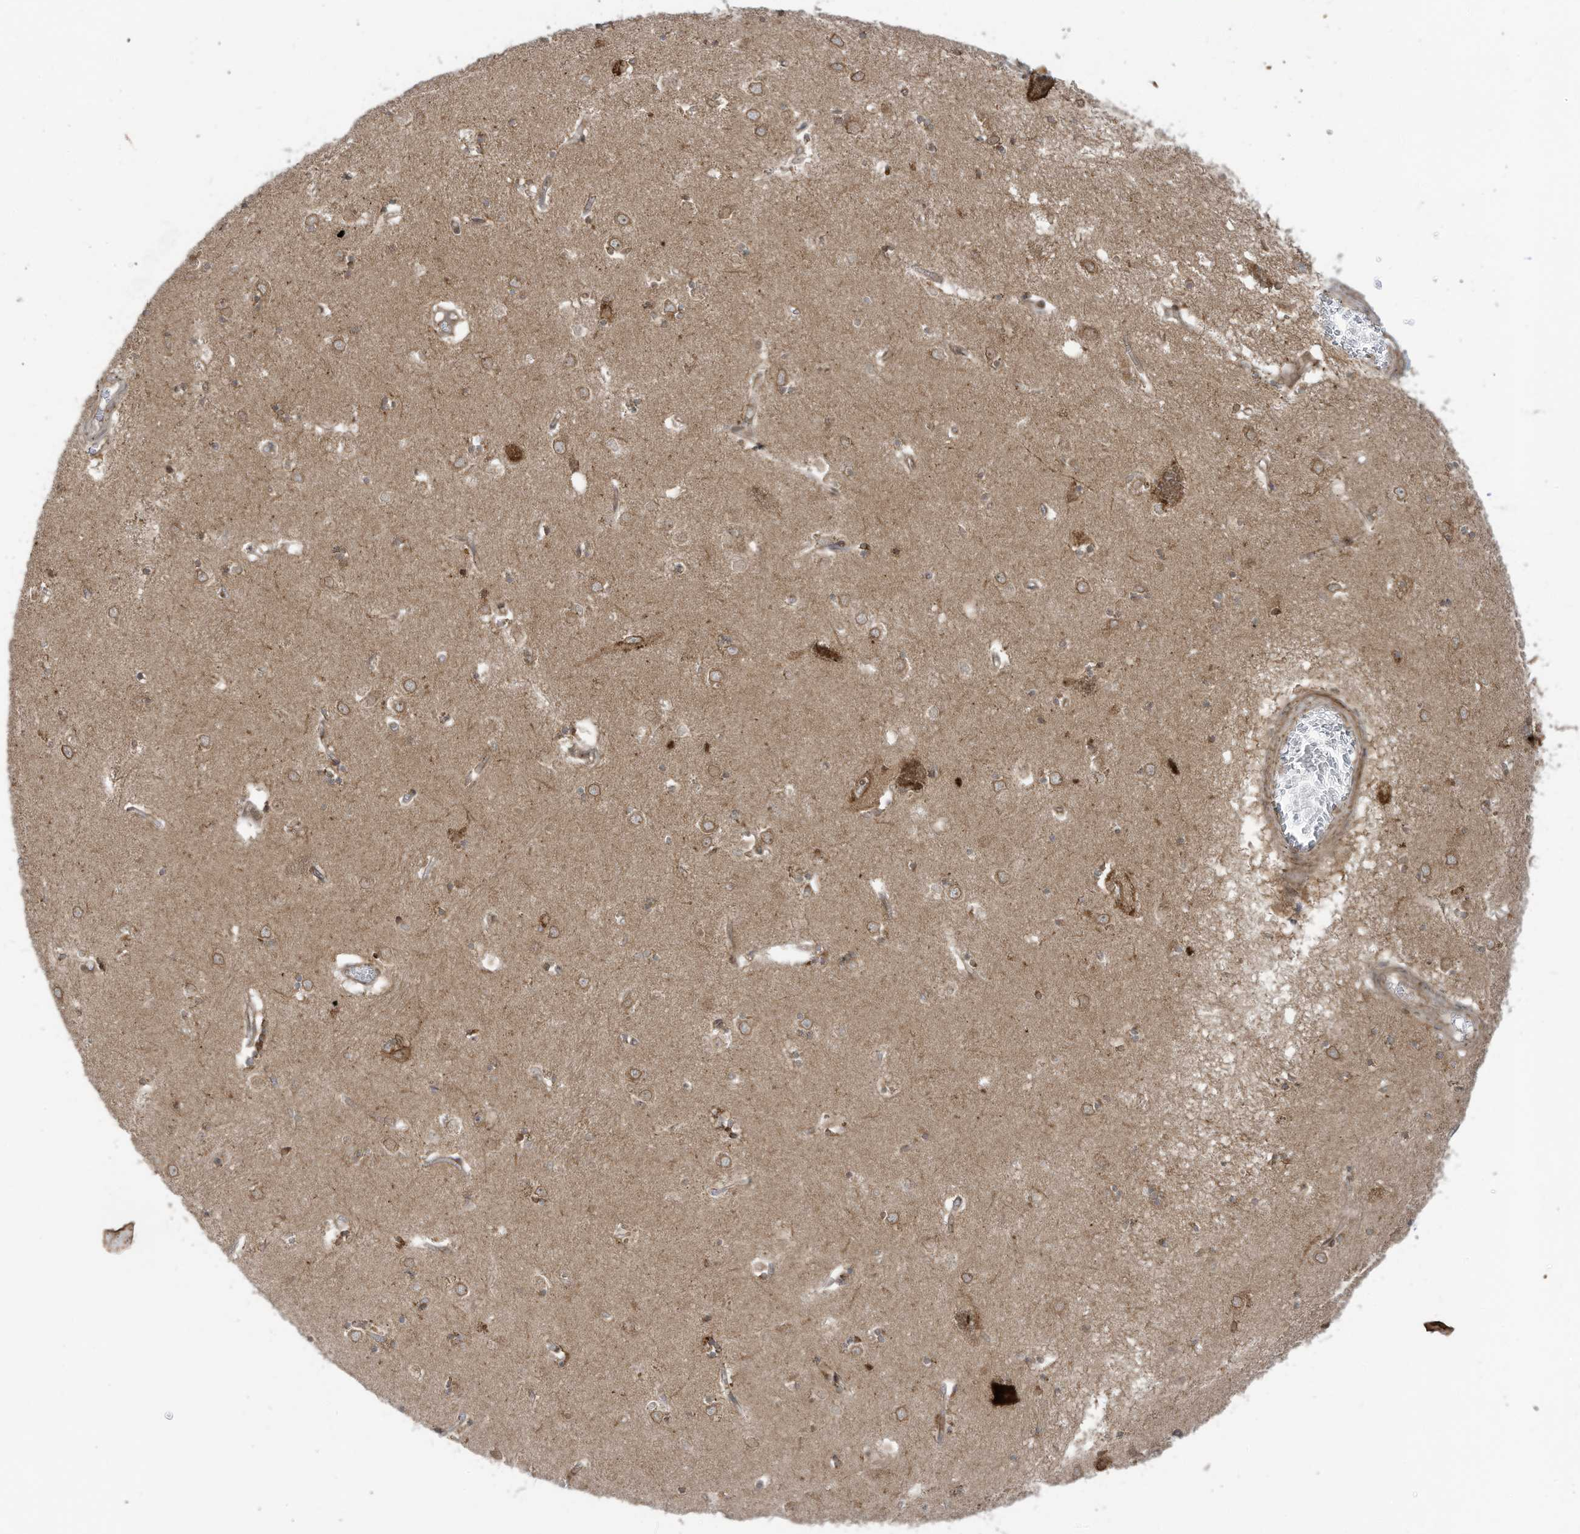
{"staining": {"intensity": "moderate", "quantity": ">75%", "location": "cytoplasmic/membranous"}, "tissue": "caudate", "cell_type": "Glial cells", "image_type": "normal", "snomed": [{"axis": "morphology", "description": "Normal tissue, NOS"}, {"axis": "topography", "description": "Lateral ventricle wall"}], "caption": "Protein expression by immunohistochemistry demonstrates moderate cytoplasmic/membranous staining in approximately >75% of glial cells in unremarkable caudate.", "gene": "TRIM67", "patient": {"sex": "male", "age": 70}}